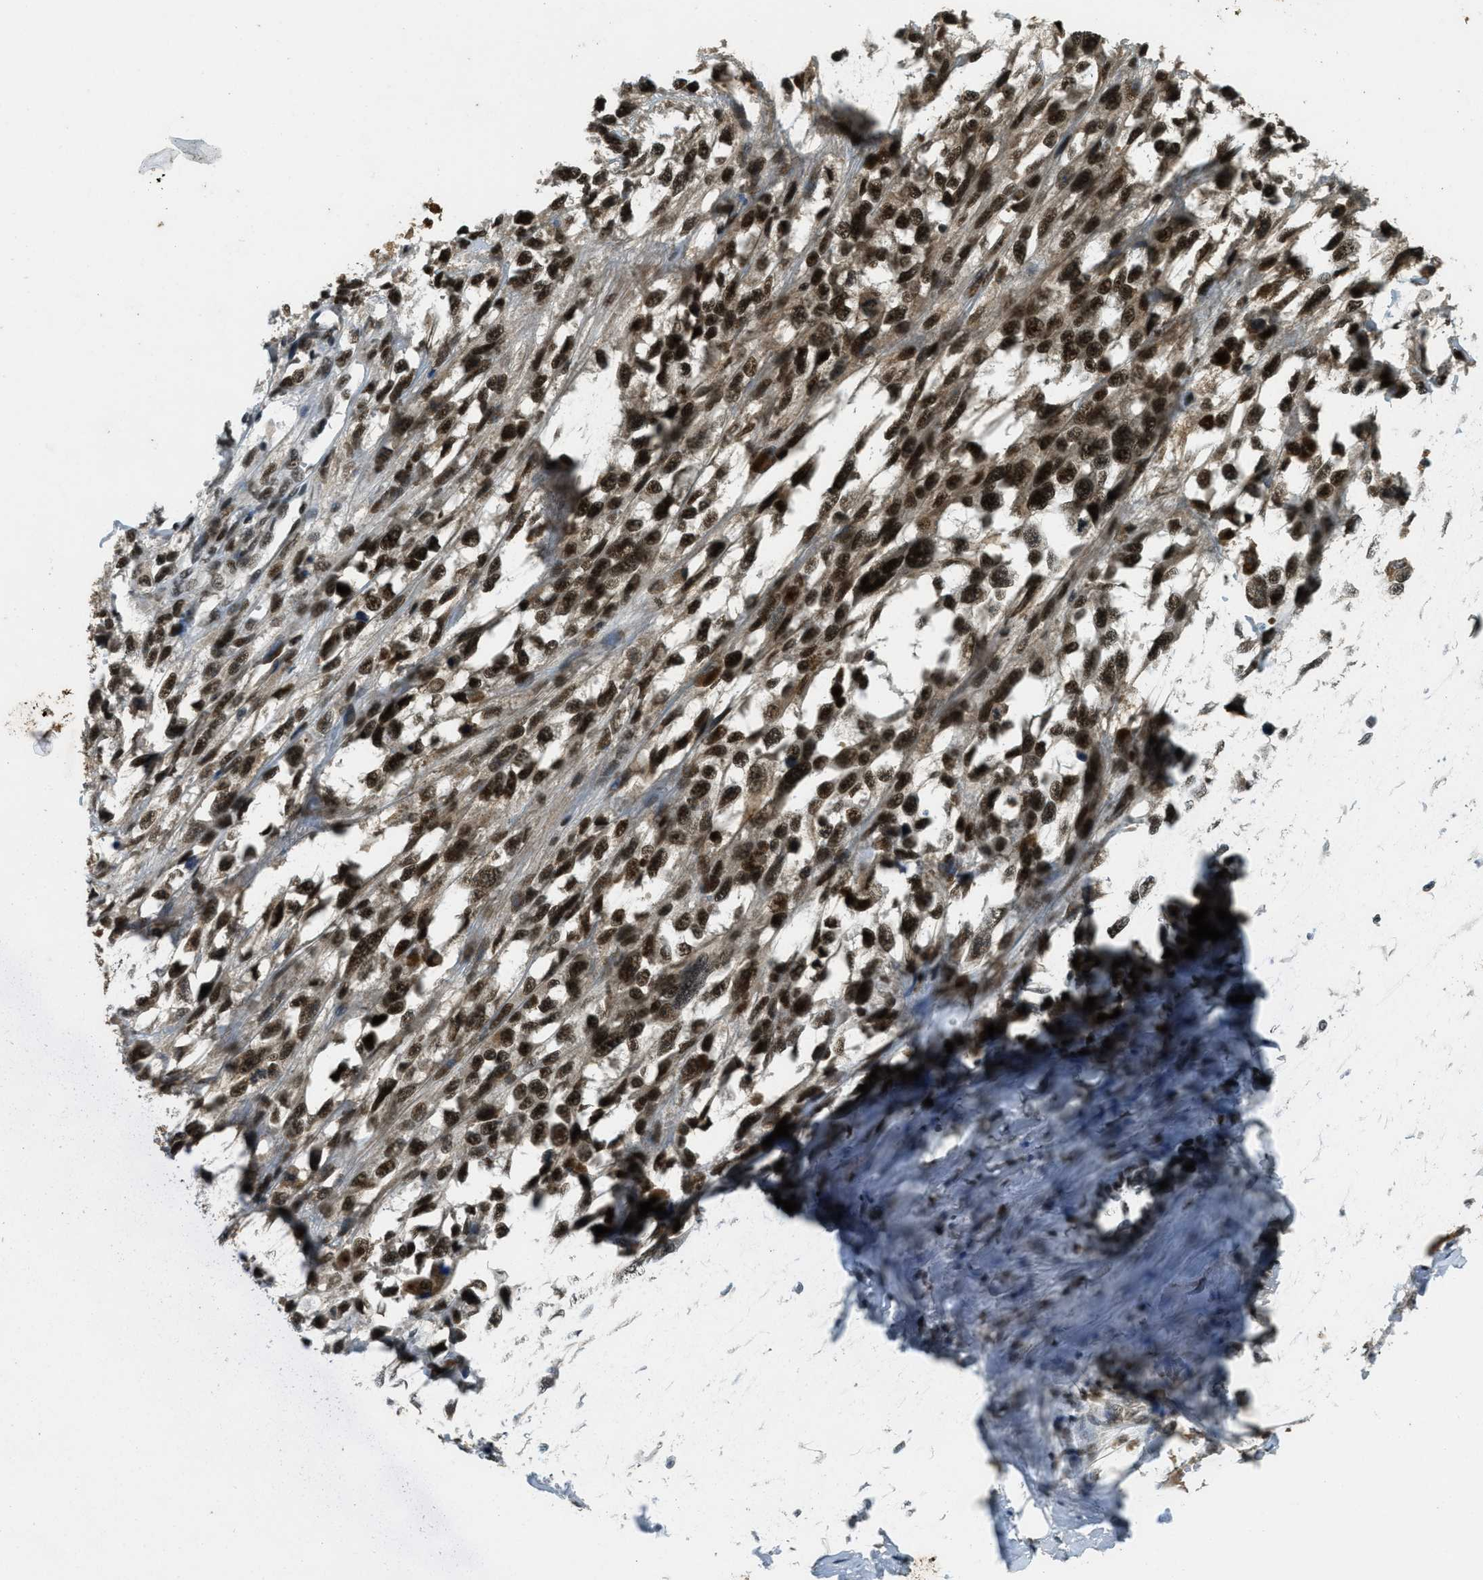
{"staining": {"intensity": "strong", "quantity": ">75%", "location": "nuclear"}, "tissue": "melanoma", "cell_type": "Tumor cells", "image_type": "cancer", "snomed": [{"axis": "morphology", "description": "Malignant melanoma, Metastatic site"}, {"axis": "topography", "description": "Lymph node"}], "caption": "The image demonstrates a brown stain indicating the presence of a protein in the nuclear of tumor cells in melanoma.", "gene": "ZNF148", "patient": {"sex": "male", "age": 59}}